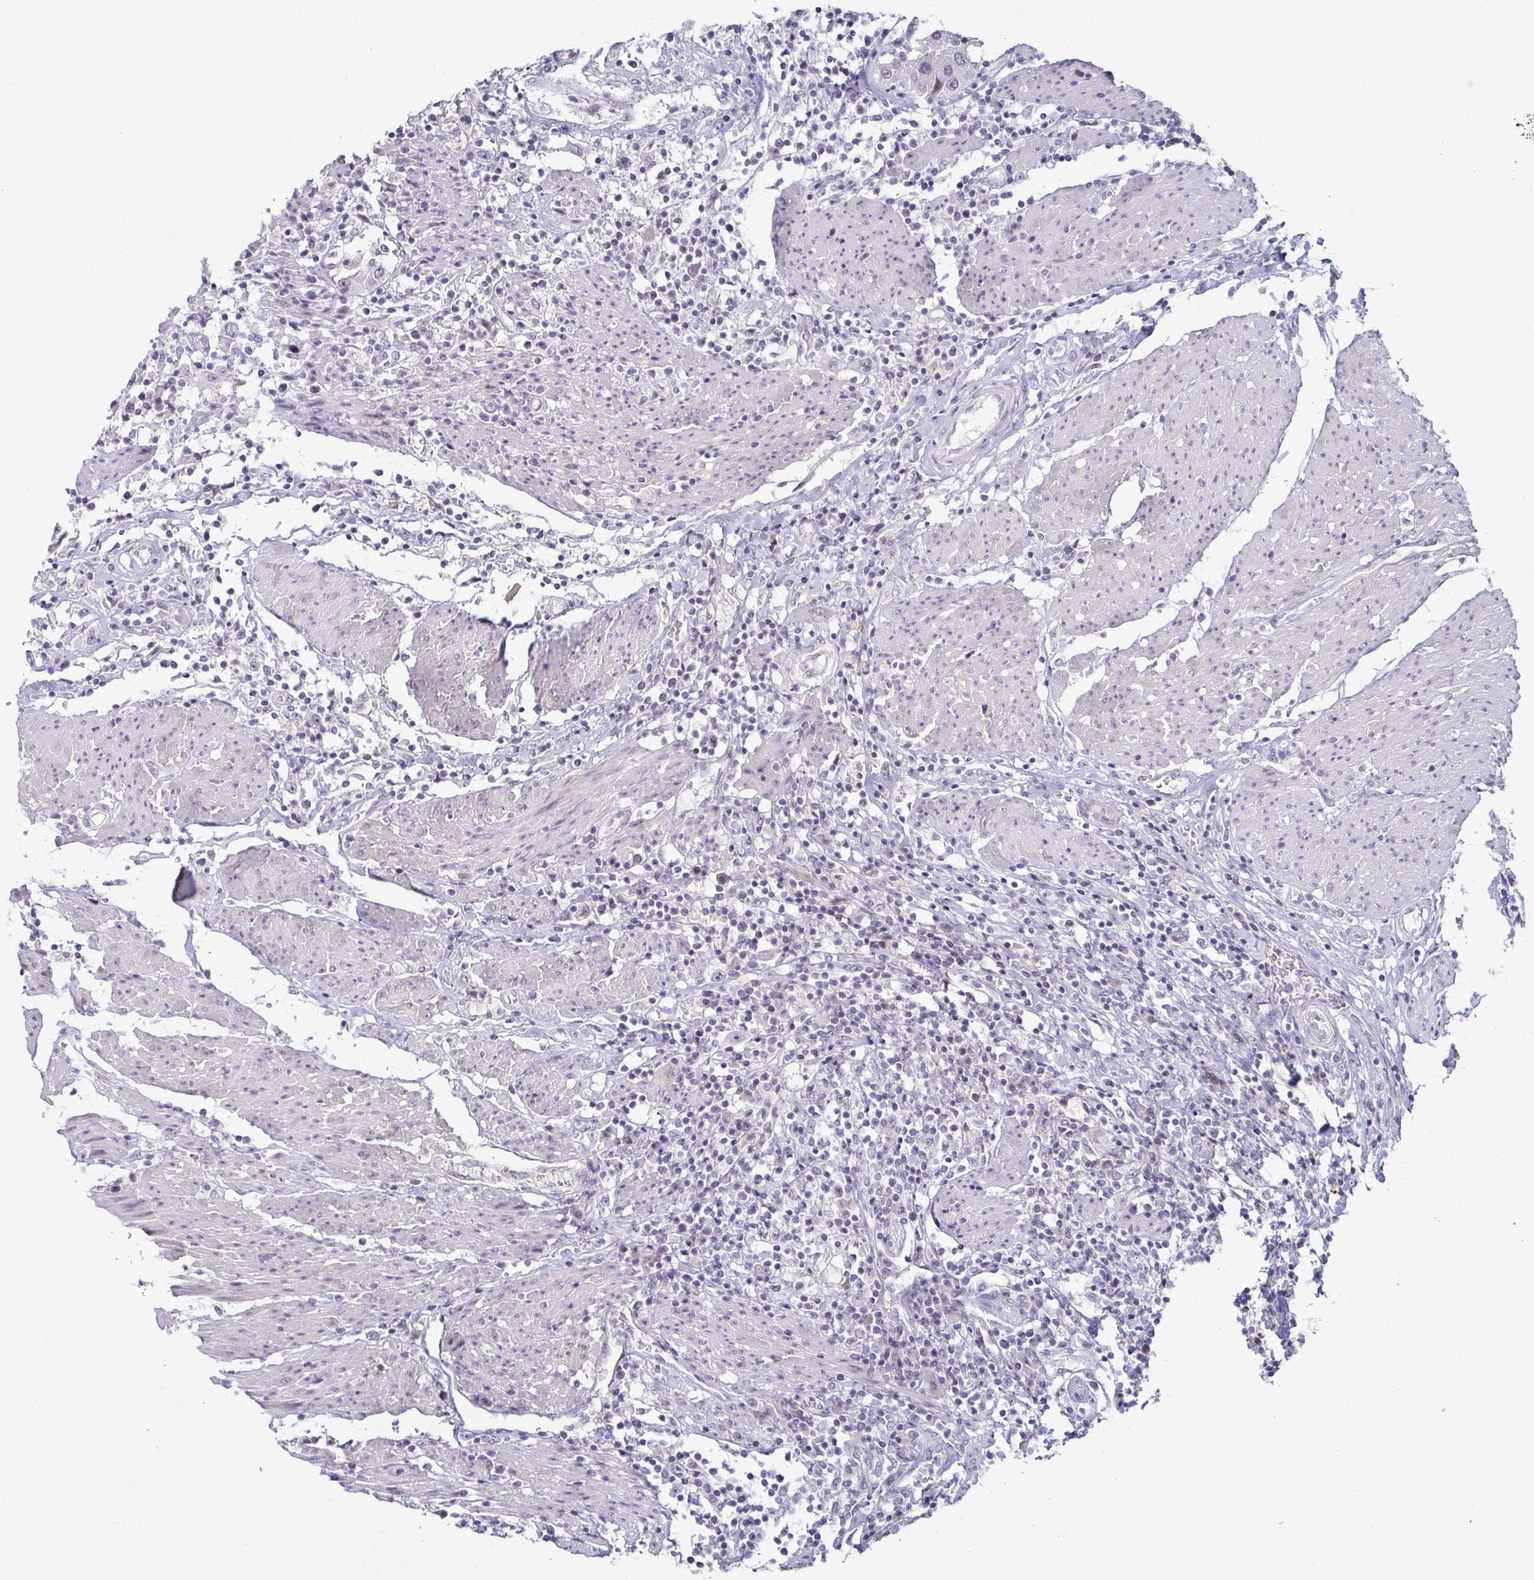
{"staining": {"intensity": "negative", "quantity": "none", "location": "none"}, "tissue": "urothelial cancer", "cell_type": "Tumor cells", "image_type": "cancer", "snomed": [{"axis": "morphology", "description": "Urothelial carcinoma, High grade"}, {"axis": "topography", "description": "Urinary bladder"}], "caption": "Immunohistochemistry (IHC) image of human urothelial carcinoma (high-grade) stained for a protein (brown), which shows no expression in tumor cells.", "gene": "GSTM1", "patient": {"sex": "male", "age": 61}}